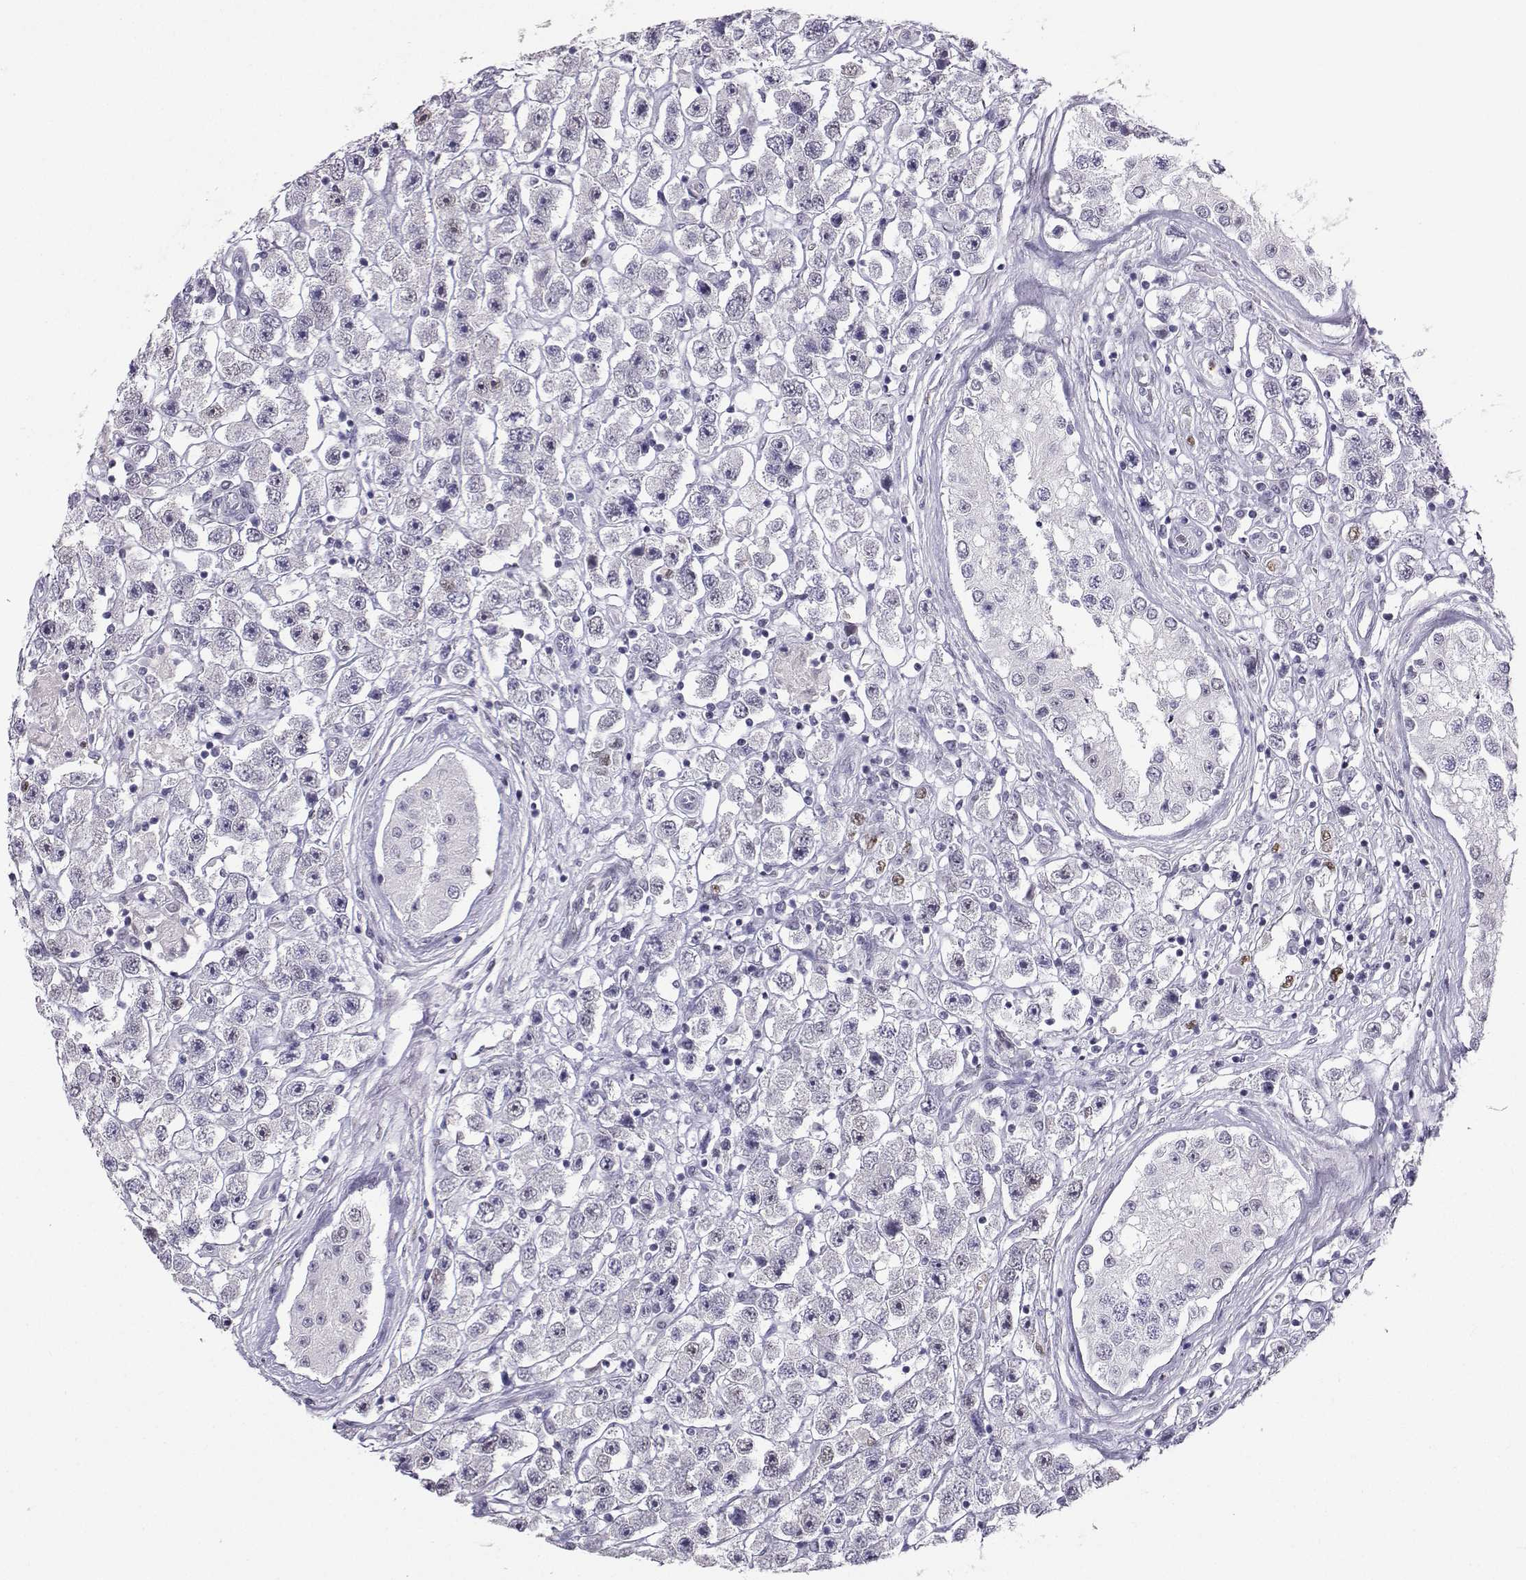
{"staining": {"intensity": "weak", "quantity": "<25%", "location": "nuclear"}, "tissue": "testis cancer", "cell_type": "Tumor cells", "image_type": "cancer", "snomed": [{"axis": "morphology", "description": "Seminoma, NOS"}, {"axis": "topography", "description": "Testis"}], "caption": "Testis cancer was stained to show a protein in brown. There is no significant staining in tumor cells.", "gene": "TEDC2", "patient": {"sex": "male", "age": 45}}